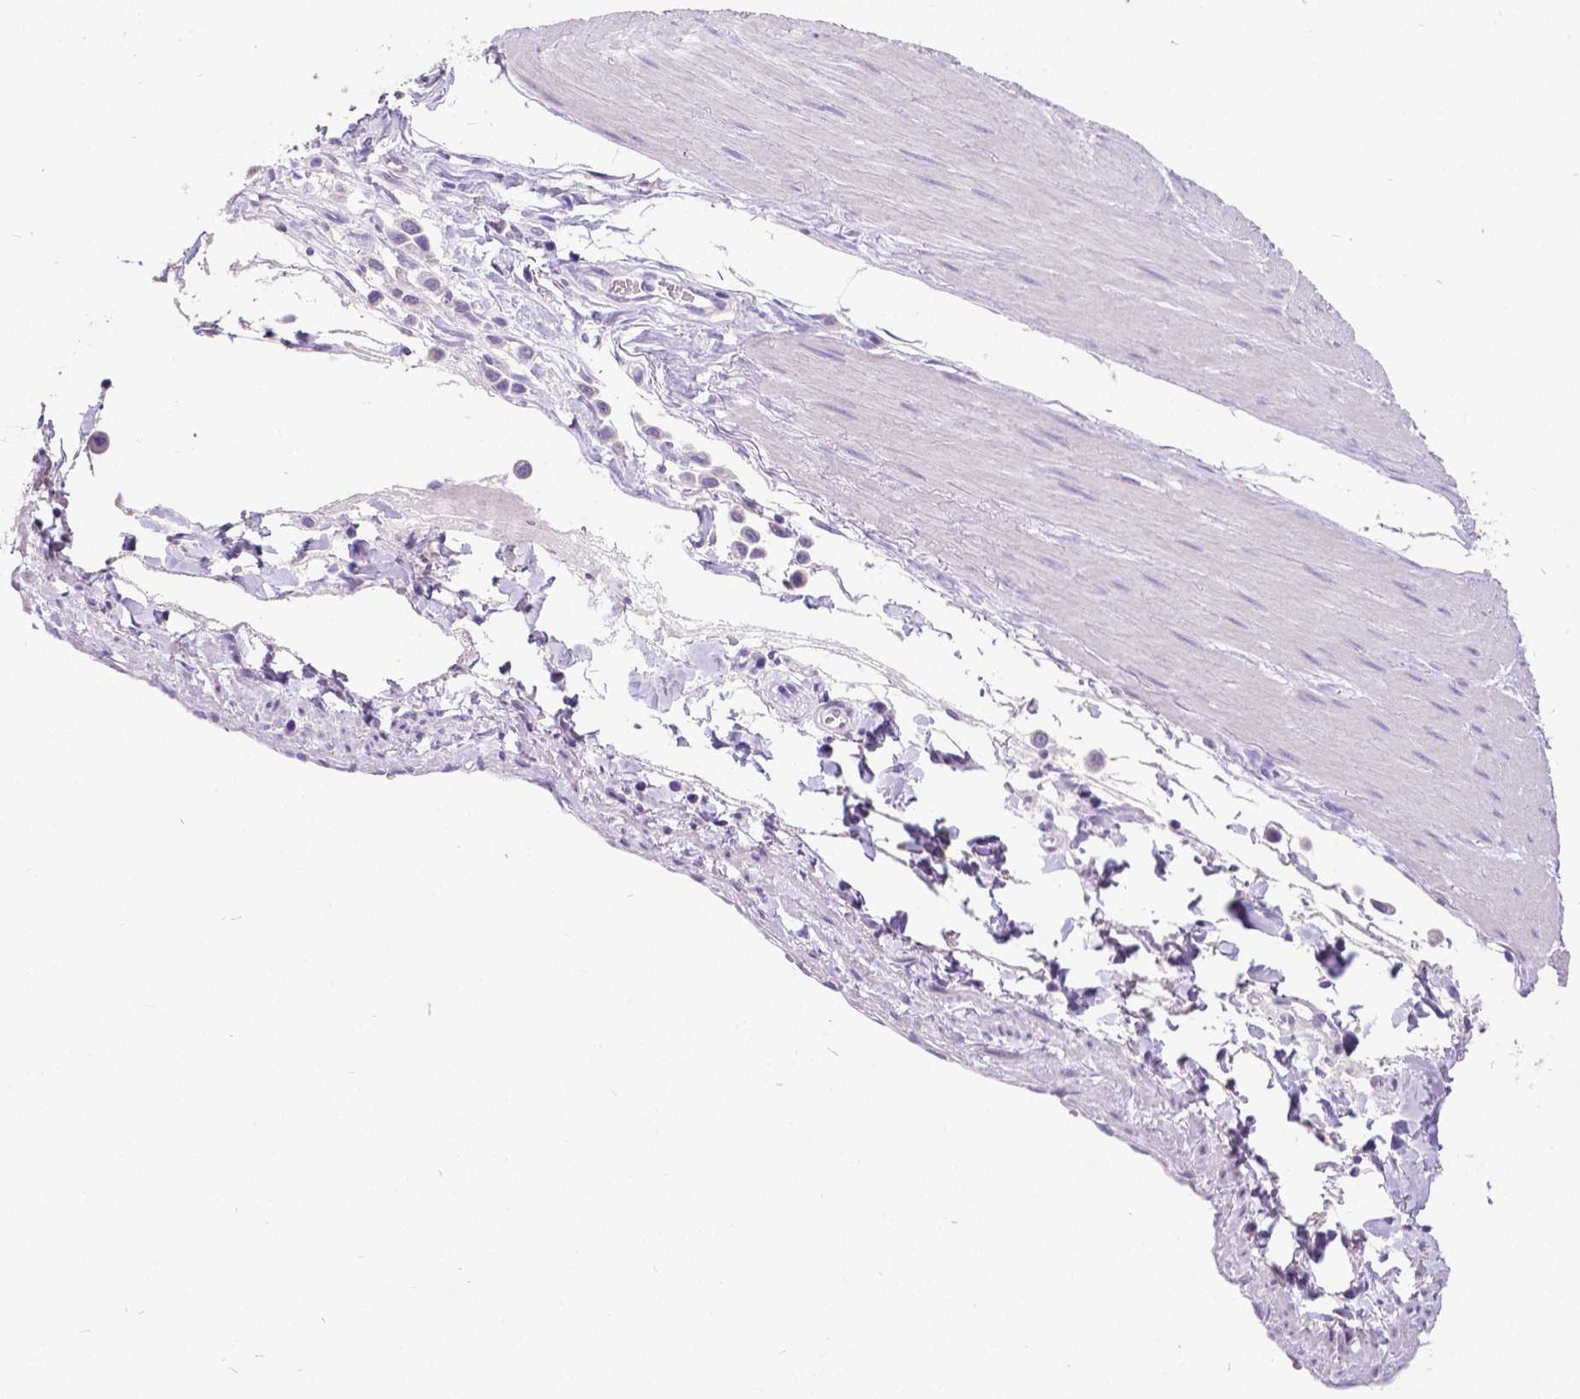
{"staining": {"intensity": "negative", "quantity": "none", "location": "none"}, "tissue": "stomach cancer", "cell_type": "Tumor cells", "image_type": "cancer", "snomed": [{"axis": "morphology", "description": "Adenocarcinoma, NOS"}, {"axis": "topography", "description": "Stomach"}], "caption": "Protein analysis of stomach cancer (adenocarcinoma) reveals no significant staining in tumor cells.", "gene": "SATB2", "patient": {"sex": "male", "age": 47}}